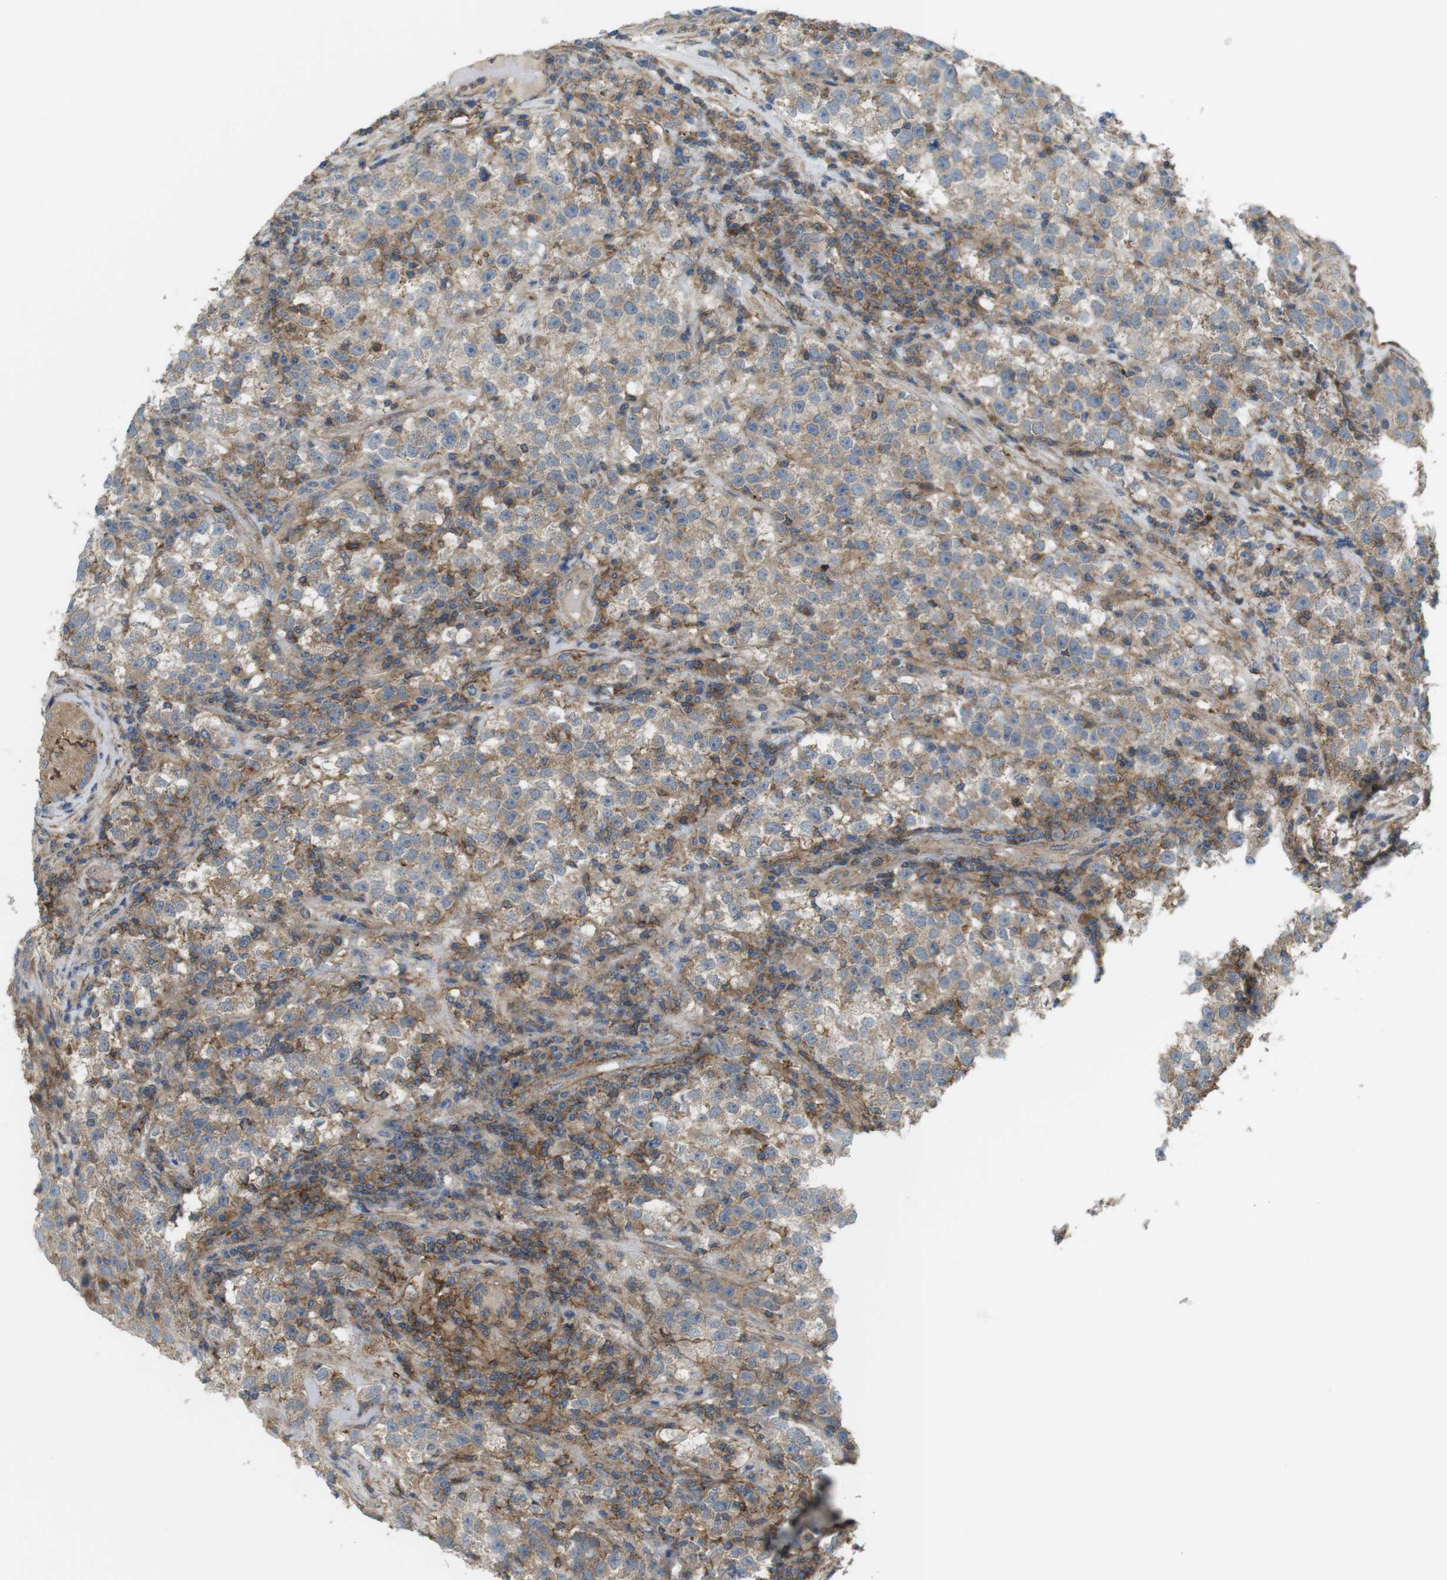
{"staining": {"intensity": "weak", "quantity": ">75%", "location": "cytoplasmic/membranous"}, "tissue": "testis cancer", "cell_type": "Tumor cells", "image_type": "cancer", "snomed": [{"axis": "morphology", "description": "Seminoma, NOS"}, {"axis": "topography", "description": "Testis"}], "caption": "About >75% of tumor cells in testis cancer (seminoma) reveal weak cytoplasmic/membranous protein staining as visualized by brown immunohistochemical staining.", "gene": "DDAH2", "patient": {"sex": "male", "age": 22}}